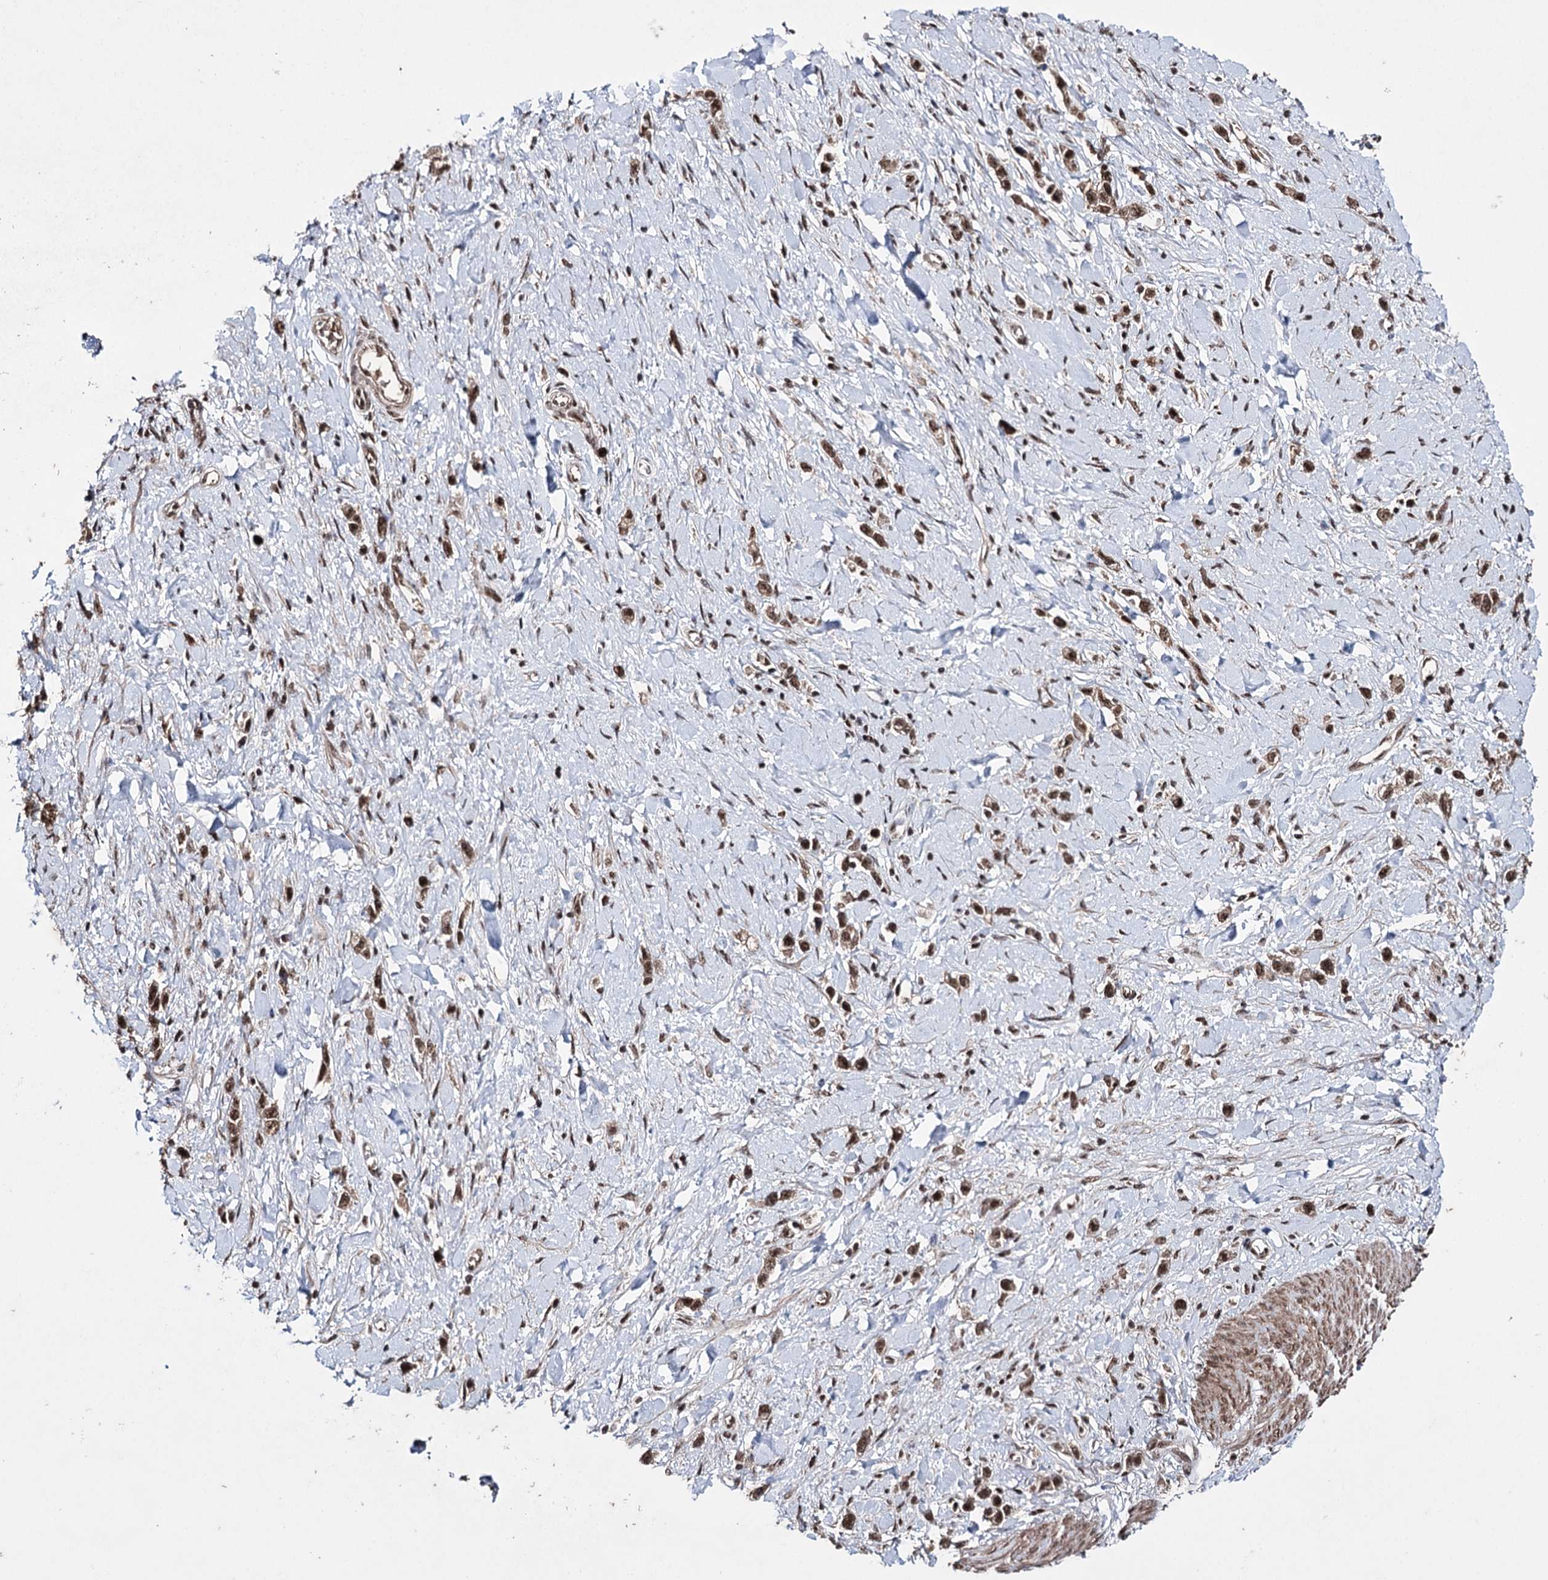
{"staining": {"intensity": "strong", "quantity": ">75%", "location": "nuclear"}, "tissue": "stomach cancer", "cell_type": "Tumor cells", "image_type": "cancer", "snomed": [{"axis": "morphology", "description": "Normal tissue, NOS"}, {"axis": "morphology", "description": "Adenocarcinoma, NOS"}, {"axis": "topography", "description": "Stomach, upper"}, {"axis": "topography", "description": "Stomach"}], "caption": "Tumor cells reveal strong nuclear positivity in about >75% of cells in stomach cancer (adenocarcinoma). (Brightfield microscopy of DAB IHC at high magnification).", "gene": "PRPF40A", "patient": {"sex": "female", "age": 65}}